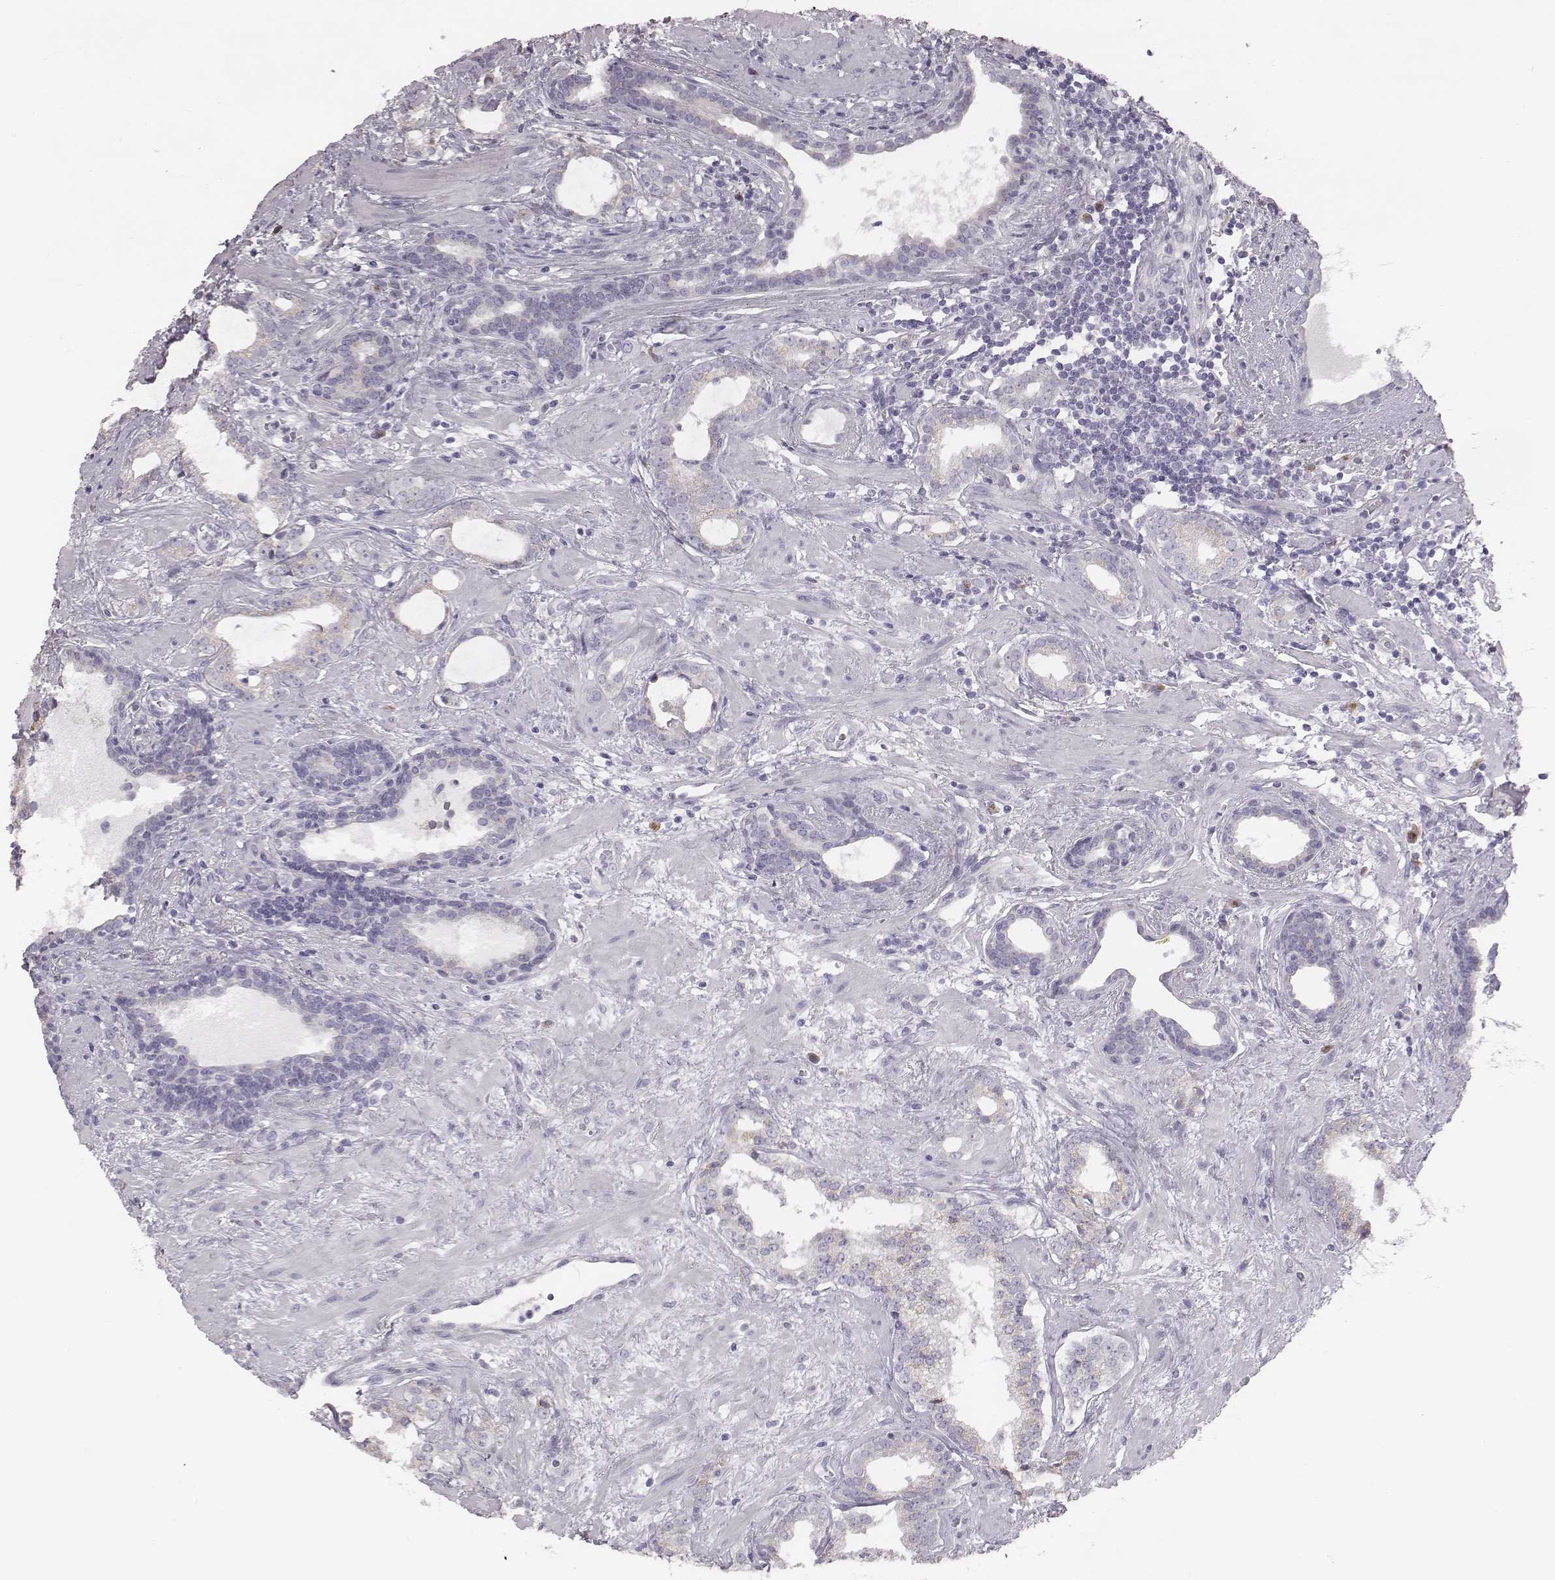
{"staining": {"intensity": "negative", "quantity": "none", "location": "none"}, "tissue": "prostate cancer", "cell_type": "Tumor cells", "image_type": "cancer", "snomed": [{"axis": "morphology", "description": "Adenocarcinoma, NOS"}, {"axis": "topography", "description": "Prostate"}], "caption": "This is an immunohistochemistry histopathology image of human prostate cancer (adenocarcinoma). There is no expression in tumor cells.", "gene": "C6orf58", "patient": {"sex": "male", "age": 66}}